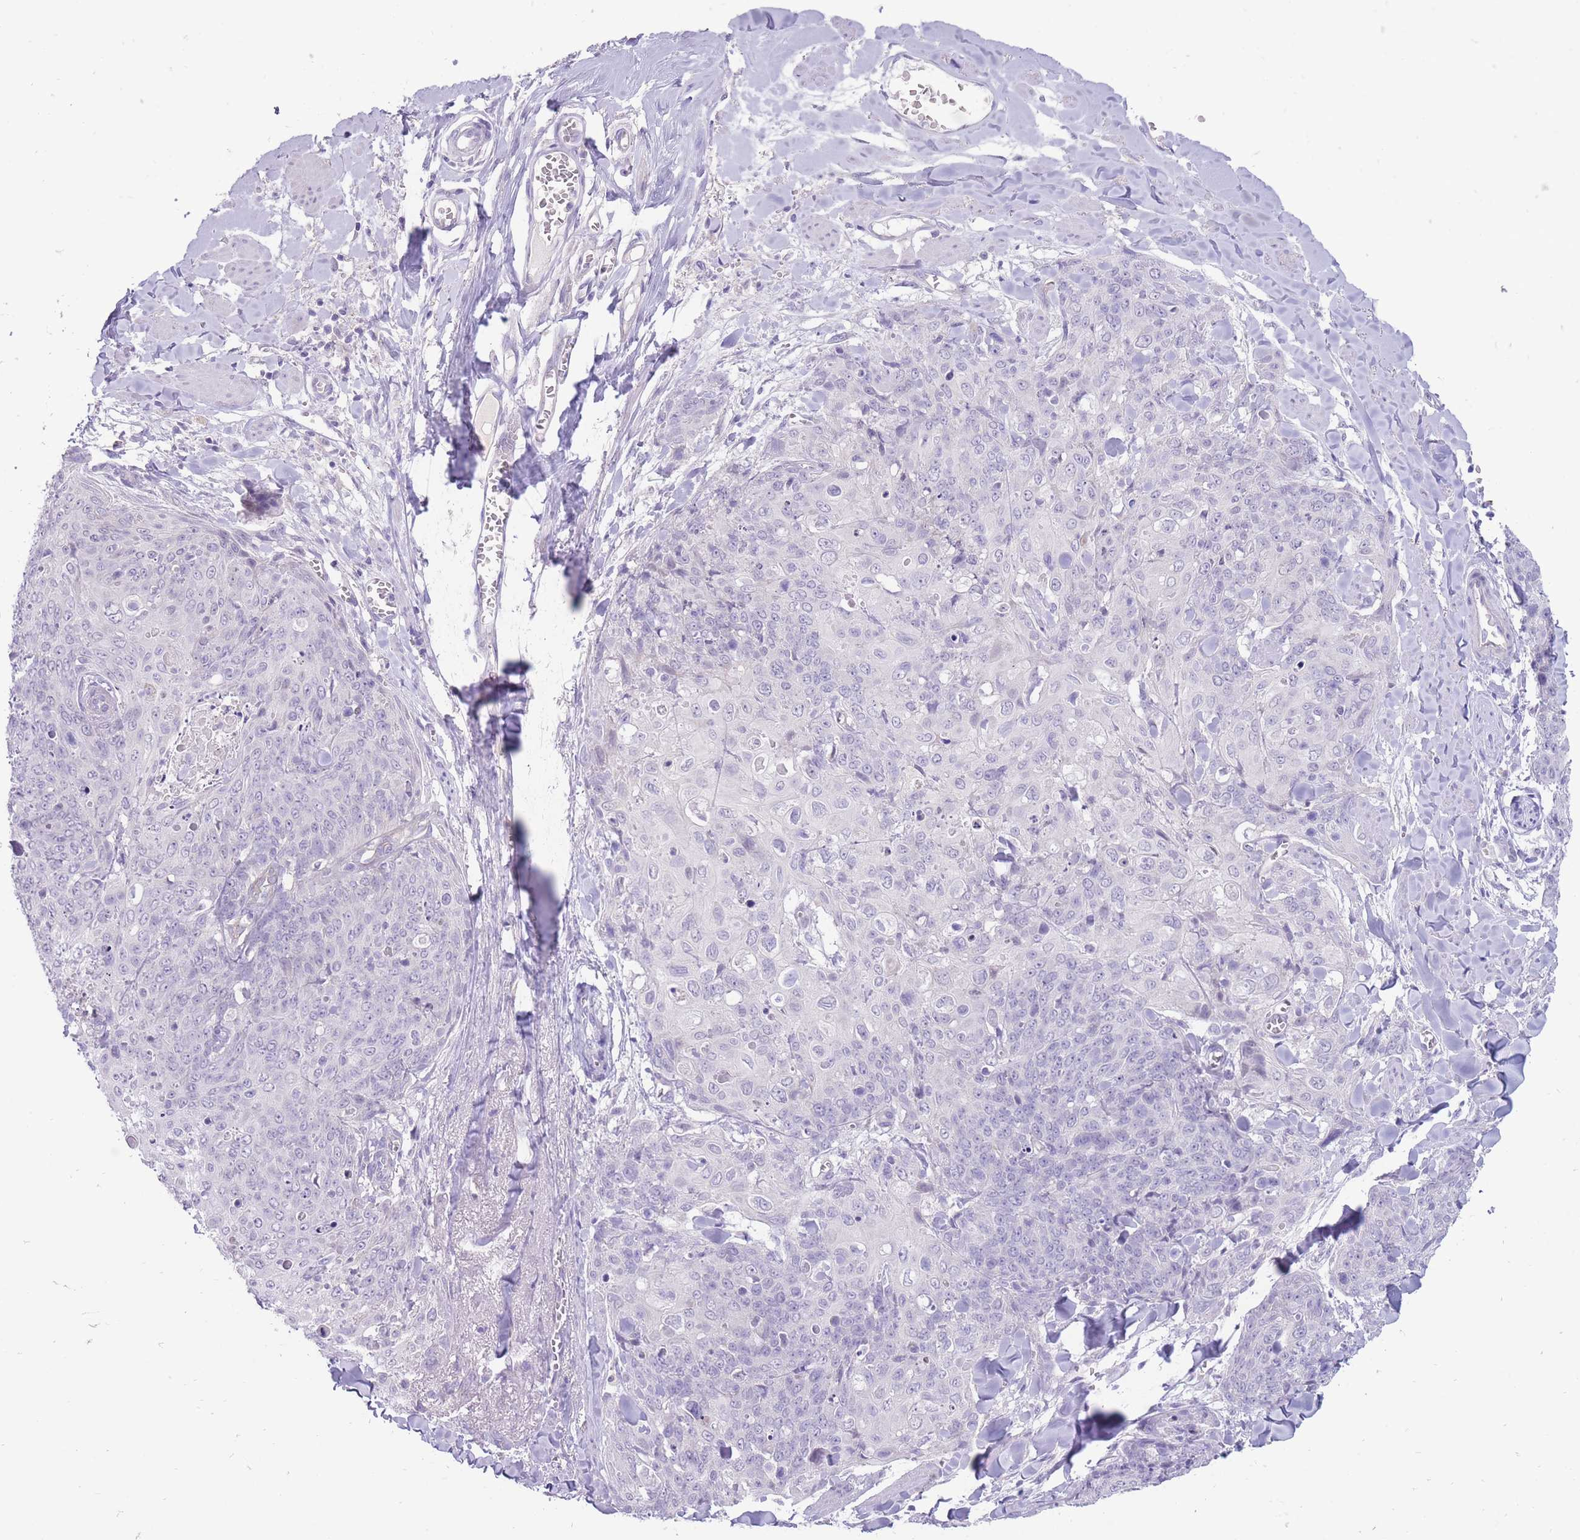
{"staining": {"intensity": "negative", "quantity": "none", "location": "none"}, "tissue": "skin cancer", "cell_type": "Tumor cells", "image_type": "cancer", "snomed": [{"axis": "morphology", "description": "Squamous cell carcinoma, NOS"}, {"axis": "topography", "description": "Skin"}, {"axis": "topography", "description": "Vulva"}], "caption": "This is a histopathology image of immunohistochemistry (IHC) staining of skin squamous cell carcinoma, which shows no expression in tumor cells. (Immunohistochemistry, brightfield microscopy, high magnification).", "gene": "ERICH4", "patient": {"sex": "female", "age": 85}}